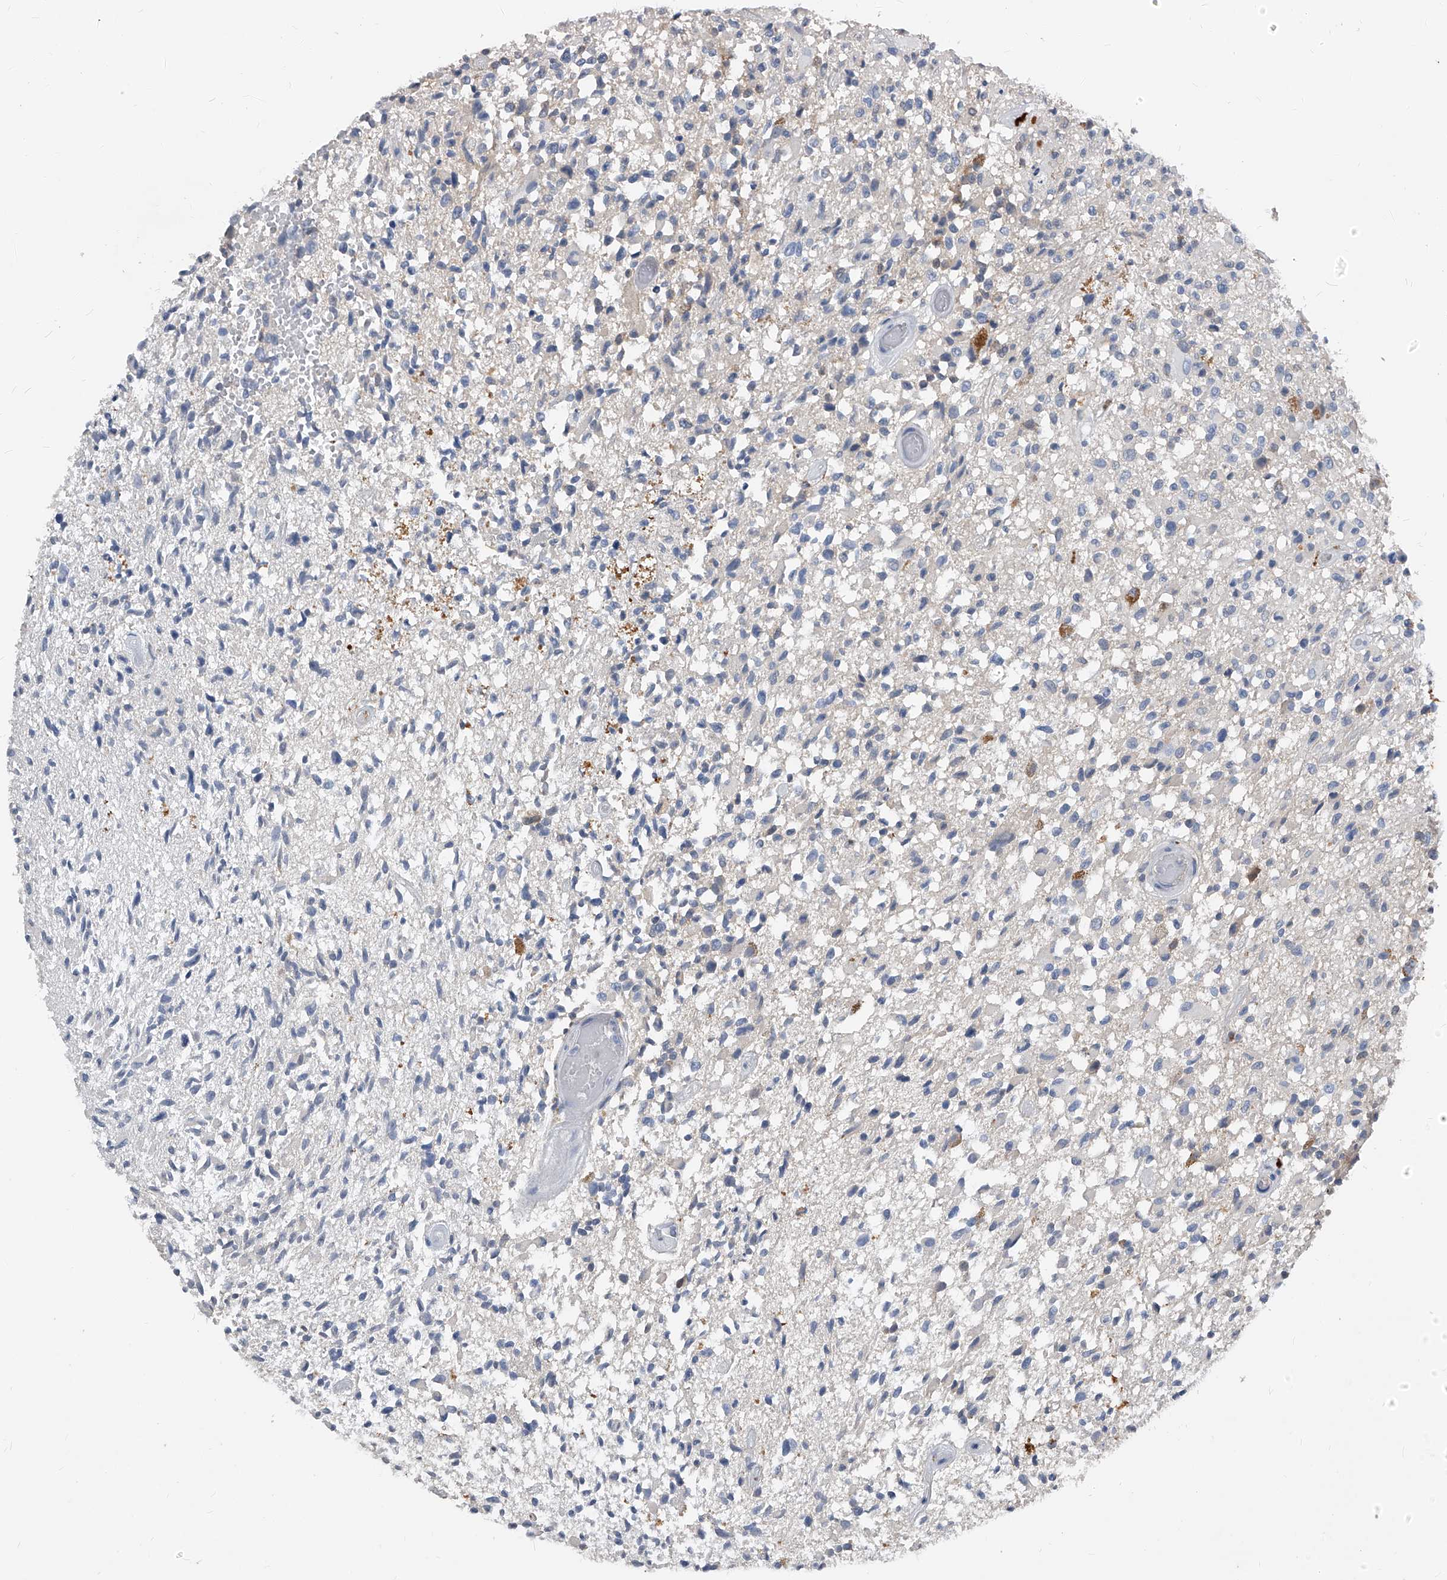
{"staining": {"intensity": "negative", "quantity": "none", "location": "none"}, "tissue": "glioma", "cell_type": "Tumor cells", "image_type": "cancer", "snomed": [{"axis": "morphology", "description": "Glioma, malignant, High grade"}, {"axis": "morphology", "description": "Glioblastoma, NOS"}, {"axis": "topography", "description": "Brain"}], "caption": "Immunohistochemical staining of human glioma exhibits no significant staining in tumor cells. Brightfield microscopy of immunohistochemistry stained with DAB (brown) and hematoxylin (blue), captured at high magnification.", "gene": "MAP2K6", "patient": {"sex": "male", "age": 60}}